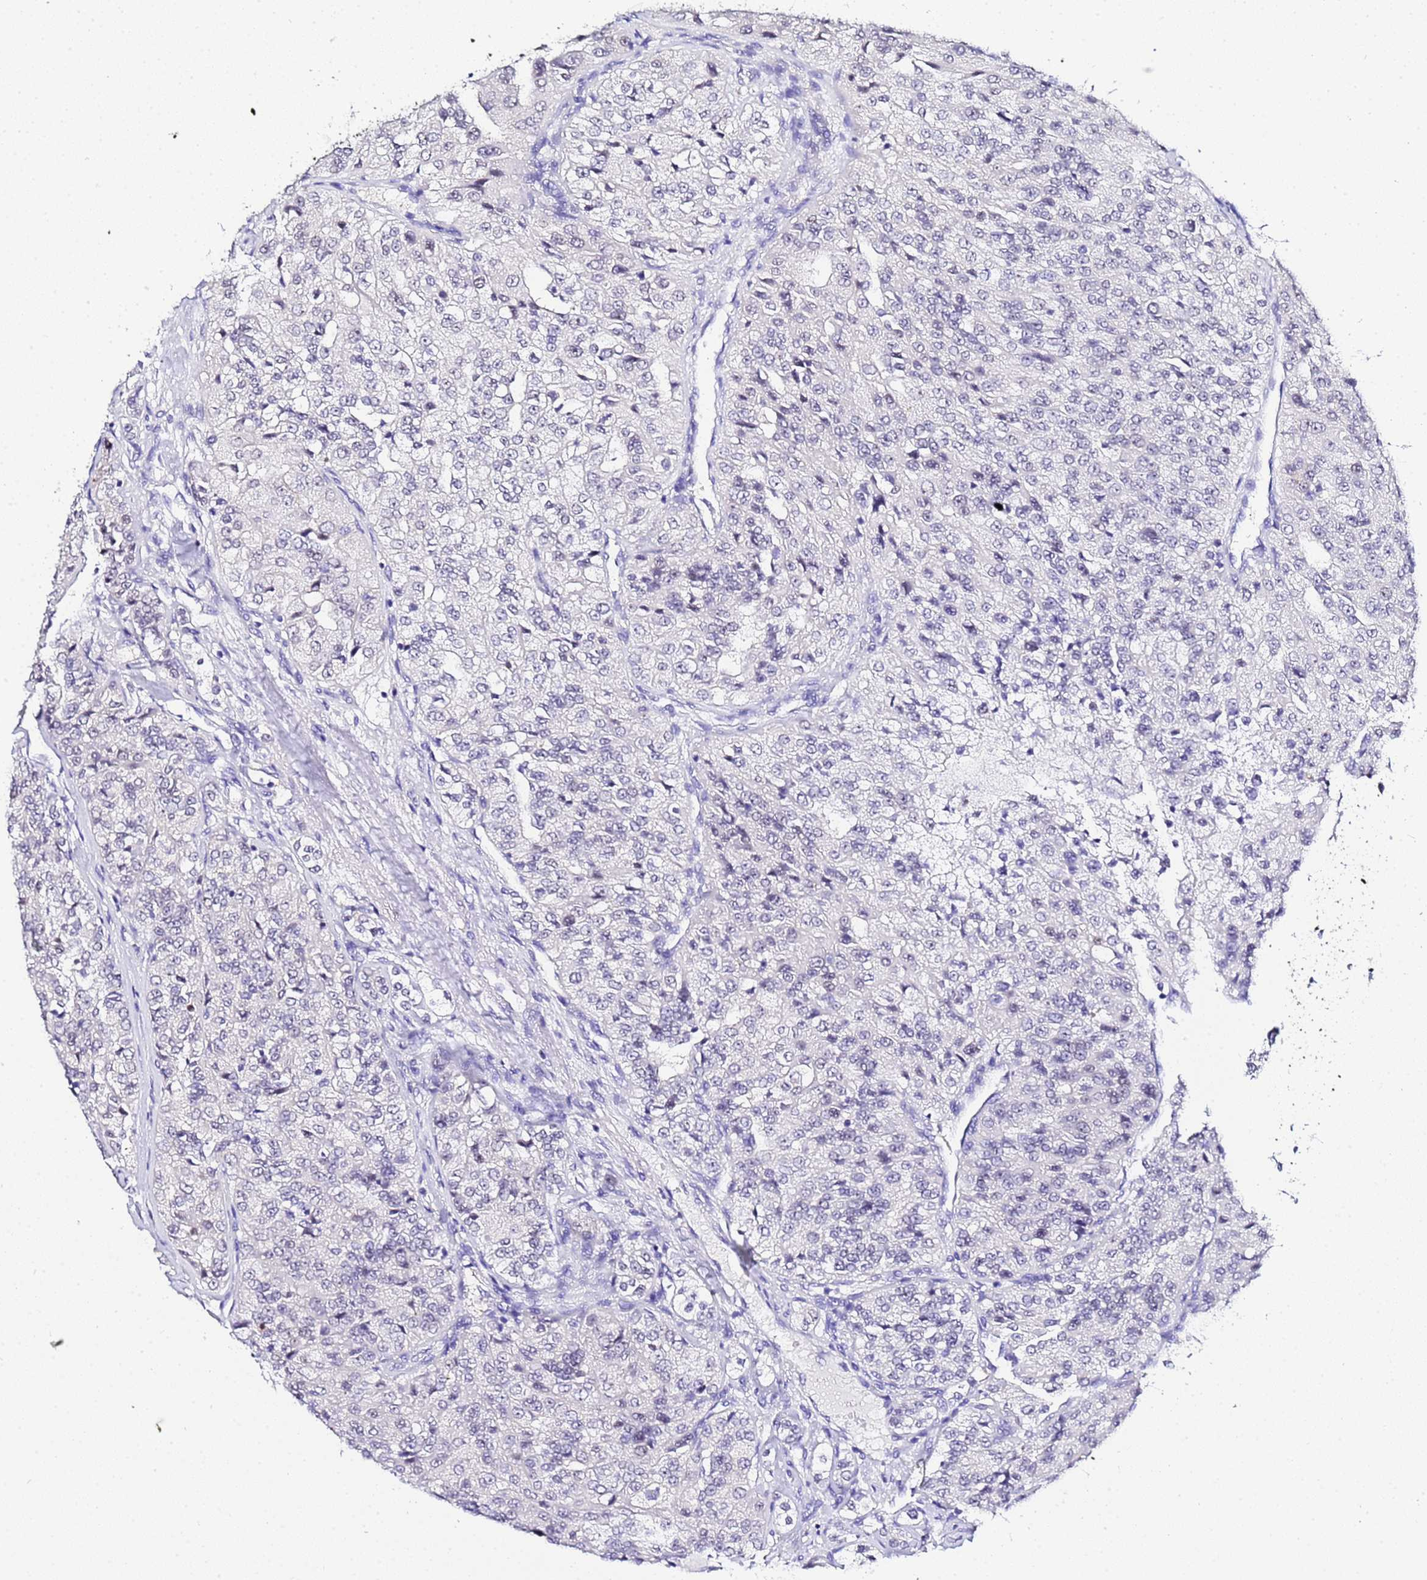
{"staining": {"intensity": "negative", "quantity": "none", "location": "none"}, "tissue": "renal cancer", "cell_type": "Tumor cells", "image_type": "cancer", "snomed": [{"axis": "morphology", "description": "Adenocarcinoma, NOS"}, {"axis": "topography", "description": "Kidney"}], "caption": "There is no significant positivity in tumor cells of renal cancer (adenocarcinoma). (Brightfield microscopy of DAB immunohistochemistry (IHC) at high magnification).", "gene": "ACTL6B", "patient": {"sex": "female", "age": 63}}